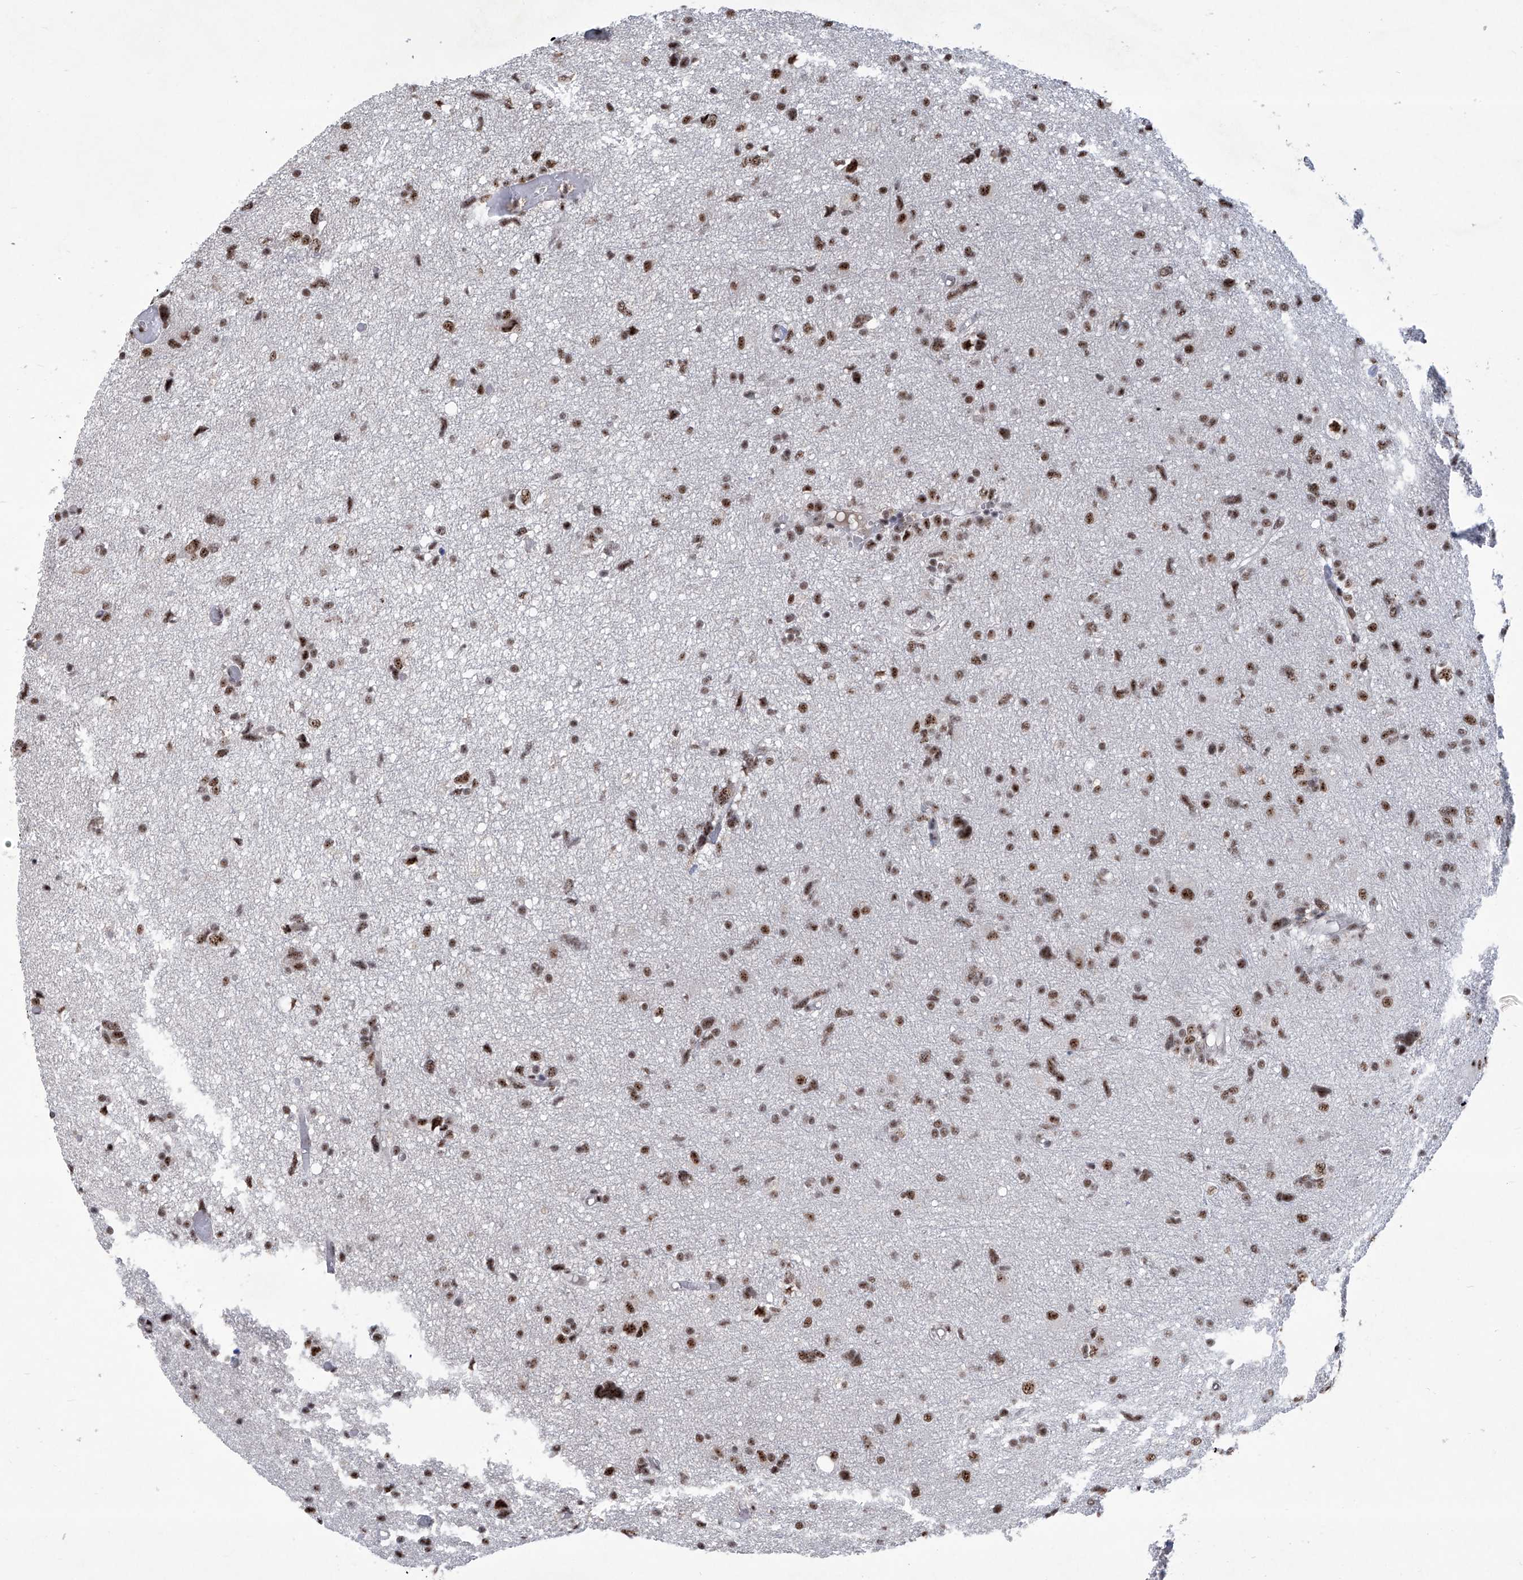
{"staining": {"intensity": "strong", "quantity": ">75%", "location": "nuclear"}, "tissue": "glioma", "cell_type": "Tumor cells", "image_type": "cancer", "snomed": [{"axis": "morphology", "description": "Glioma, malignant, High grade"}, {"axis": "topography", "description": "Brain"}], "caption": "Immunohistochemistry (IHC) (DAB (3,3'-diaminobenzidine)) staining of human glioma exhibits strong nuclear protein expression in about >75% of tumor cells. (Stains: DAB (3,3'-diaminobenzidine) in brown, nuclei in blue, Microscopy: brightfield microscopy at high magnification).", "gene": "FBXL4", "patient": {"sex": "female", "age": 59}}